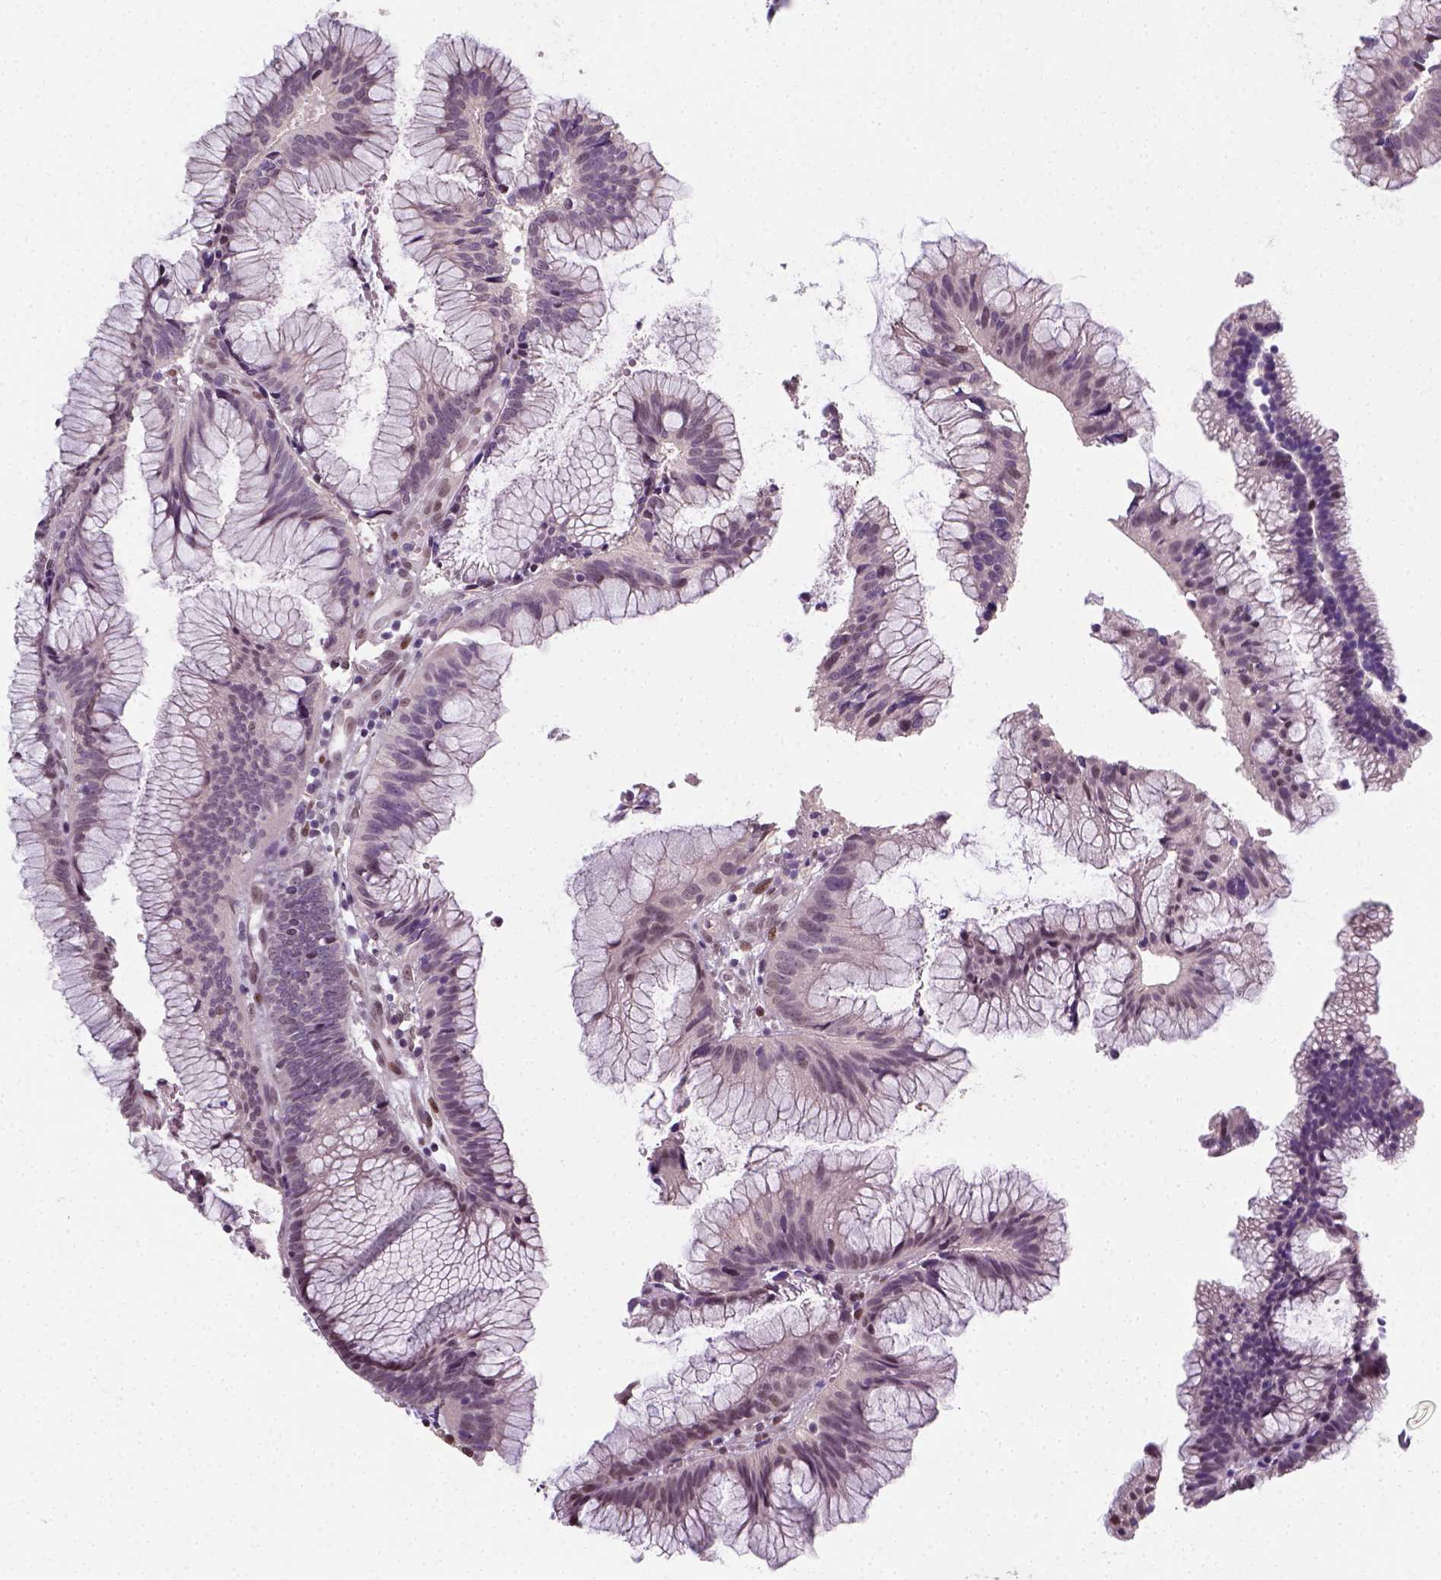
{"staining": {"intensity": "negative", "quantity": "none", "location": "none"}, "tissue": "colorectal cancer", "cell_type": "Tumor cells", "image_type": "cancer", "snomed": [{"axis": "morphology", "description": "Adenocarcinoma, NOS"}, {"axis": "topography", "description": "Colon"}], "caption": "Immunohistochemical staining of human colorectal cancer (adenocarcinoma) reveals no significant staining in tumor cells. The staining was performed using DAB (3,3'-diaminobenzidine) to visualize the protein expression in brown, while the nuclei were stained in blue with hematoxylin (Magnification: 20x).", "gene": "C1orf112", "patient": {"sex": "female", "age": 78}}